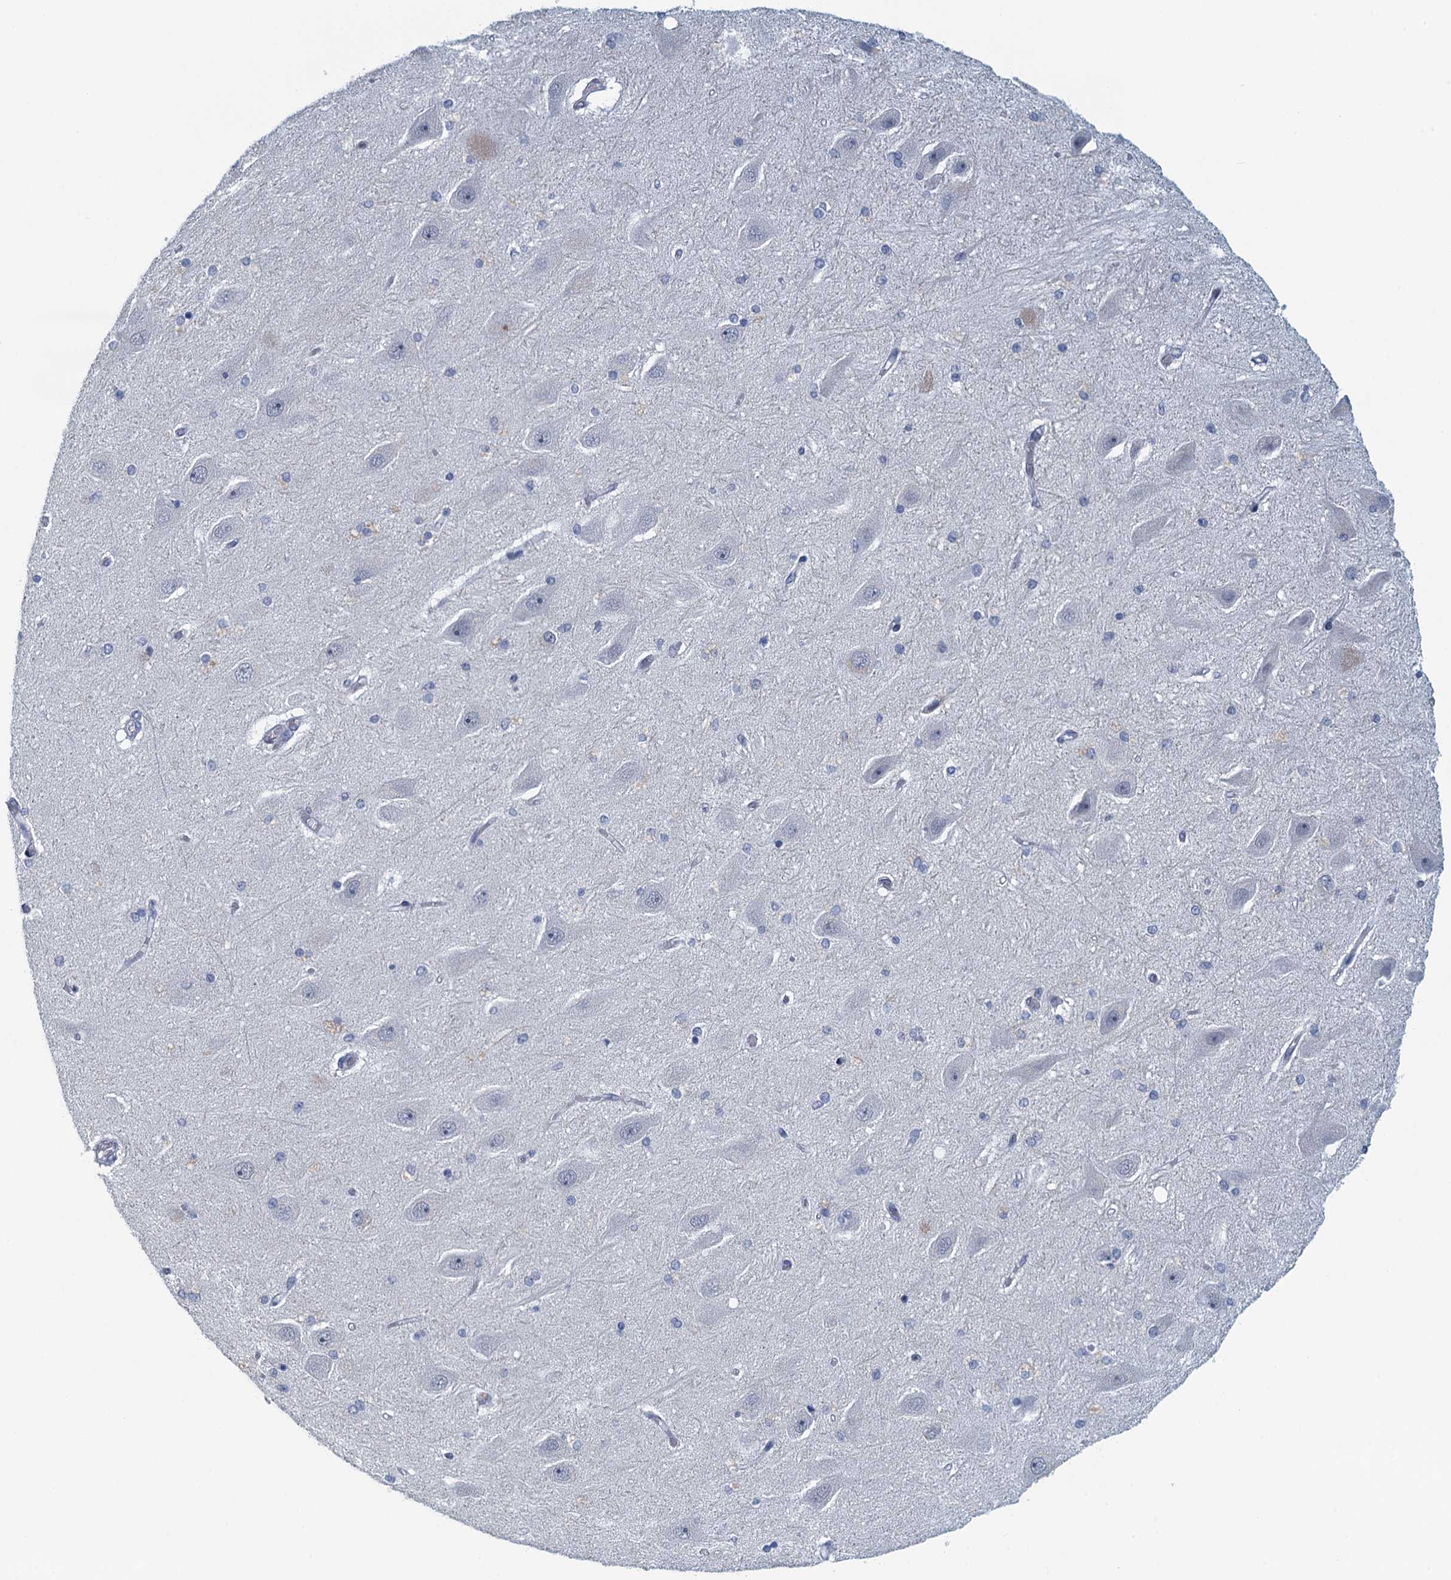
{"staining": {"intensity": "negative", "quantity": "none", "location": "none"}, "tissue": "hippocampus", "cell_type": "Glial cells", "image_type": "normal", "snomed": [{"axis": "morphology", "description": "Normal tissue, NOS"}, {"axis": "topography", "description": "Hippocampus"}], "caption": "Glial cells show no significant positivity in normal hippocampus. Nuclei are stained in blue.", "gene": "TTLL9", "patient": {"sex": "female", "age": 54}}